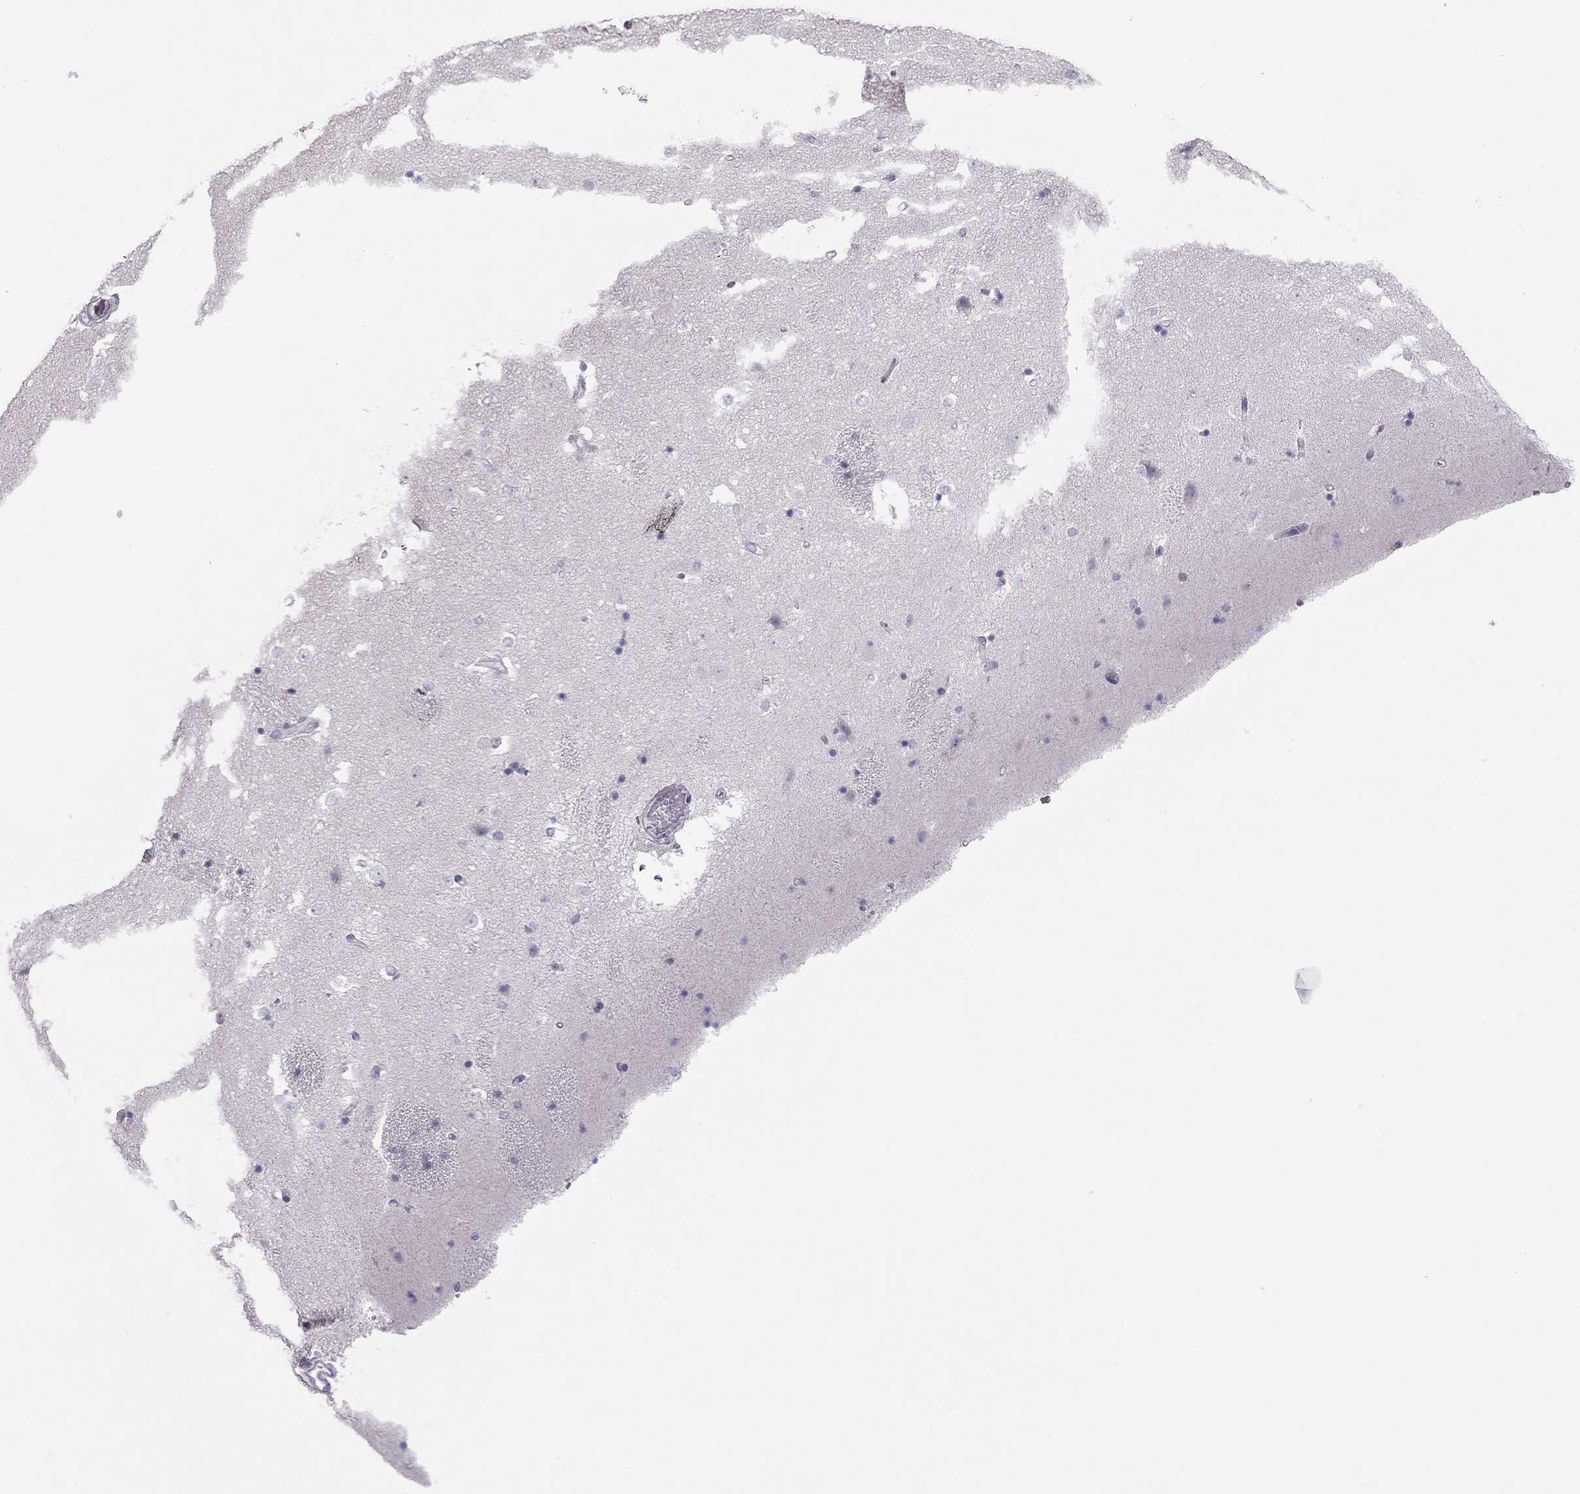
{"staining": {"intensity": "negative", "quantity": "none", "location": "none"}, "tissue": "caudate", "cell_type": "Glial cells", "image_type": "normal", "snomed": [{"axis": "morphology", "description": "Normal tissue, NOS"}, {"axis": "topography", "description": "Lateral ventricle wall"}], "caption": "Immunohistochemistry of benign human caudate shows no expression in glial cells. (DAB immunohistochemistry (IHC), high magnification).", "gene": "SPATA12", "patient": {"sex": "male", "age": 51}}